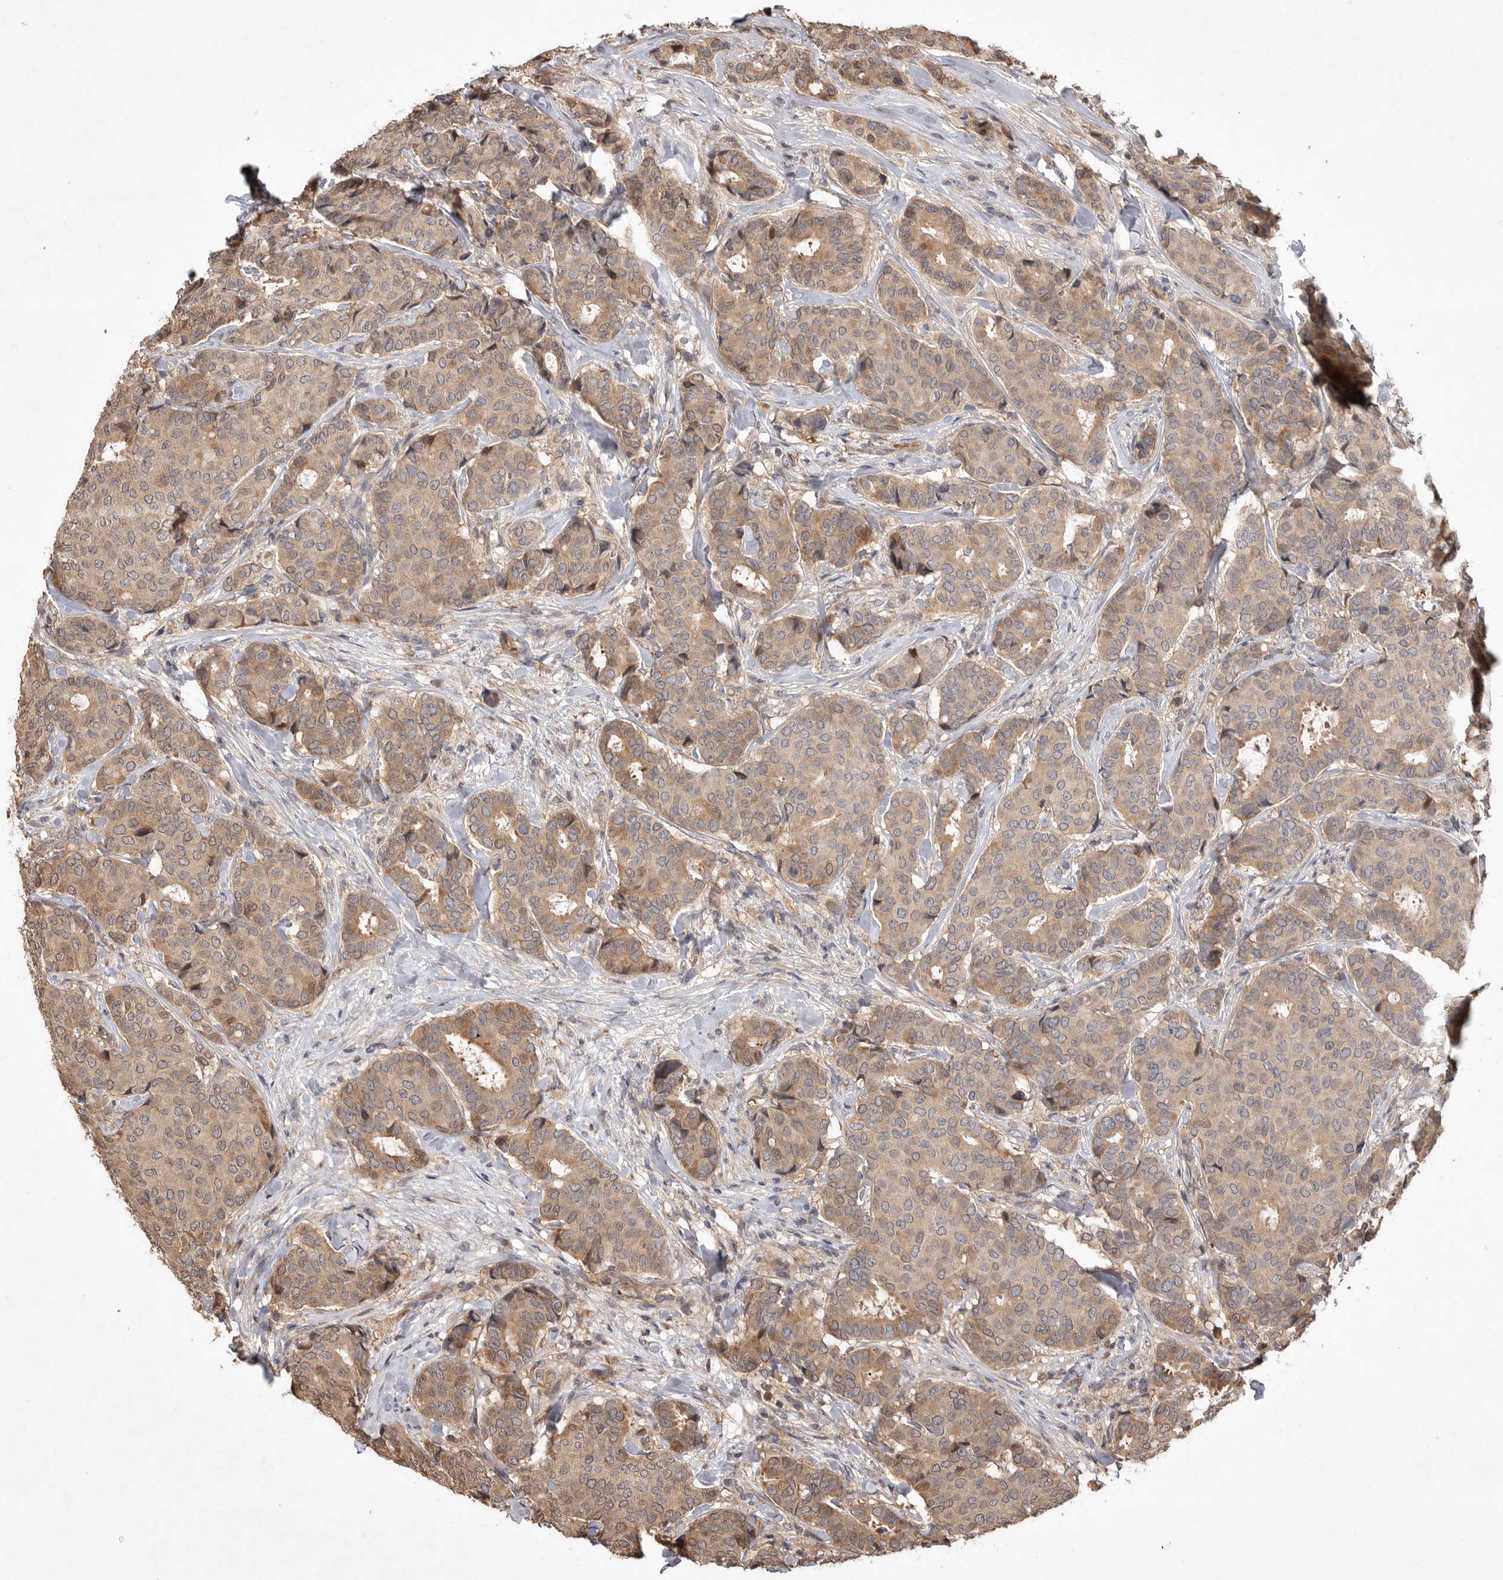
{"staining": {"intensity": "weak", "quantity": ">75%", "location": "cytoplasmic/membranous"}, "tissue": "breast cancer", "cell_type": "Tumor cells", "image_type": "cancer", "snomed": [{"axis": "morphology", "description": "Duct carcinoma"}, {"axis": "topography", "description": "Breast"}], "caption": "There is low levels of weak cytoplasmic/membranous positivity in tumor cells of breast intraductal carcinoma, as demonstrated by immunohistochemical staining (brown color).", "gene": "VN1R4", "patient": {"sex": "female", "age": 75}}